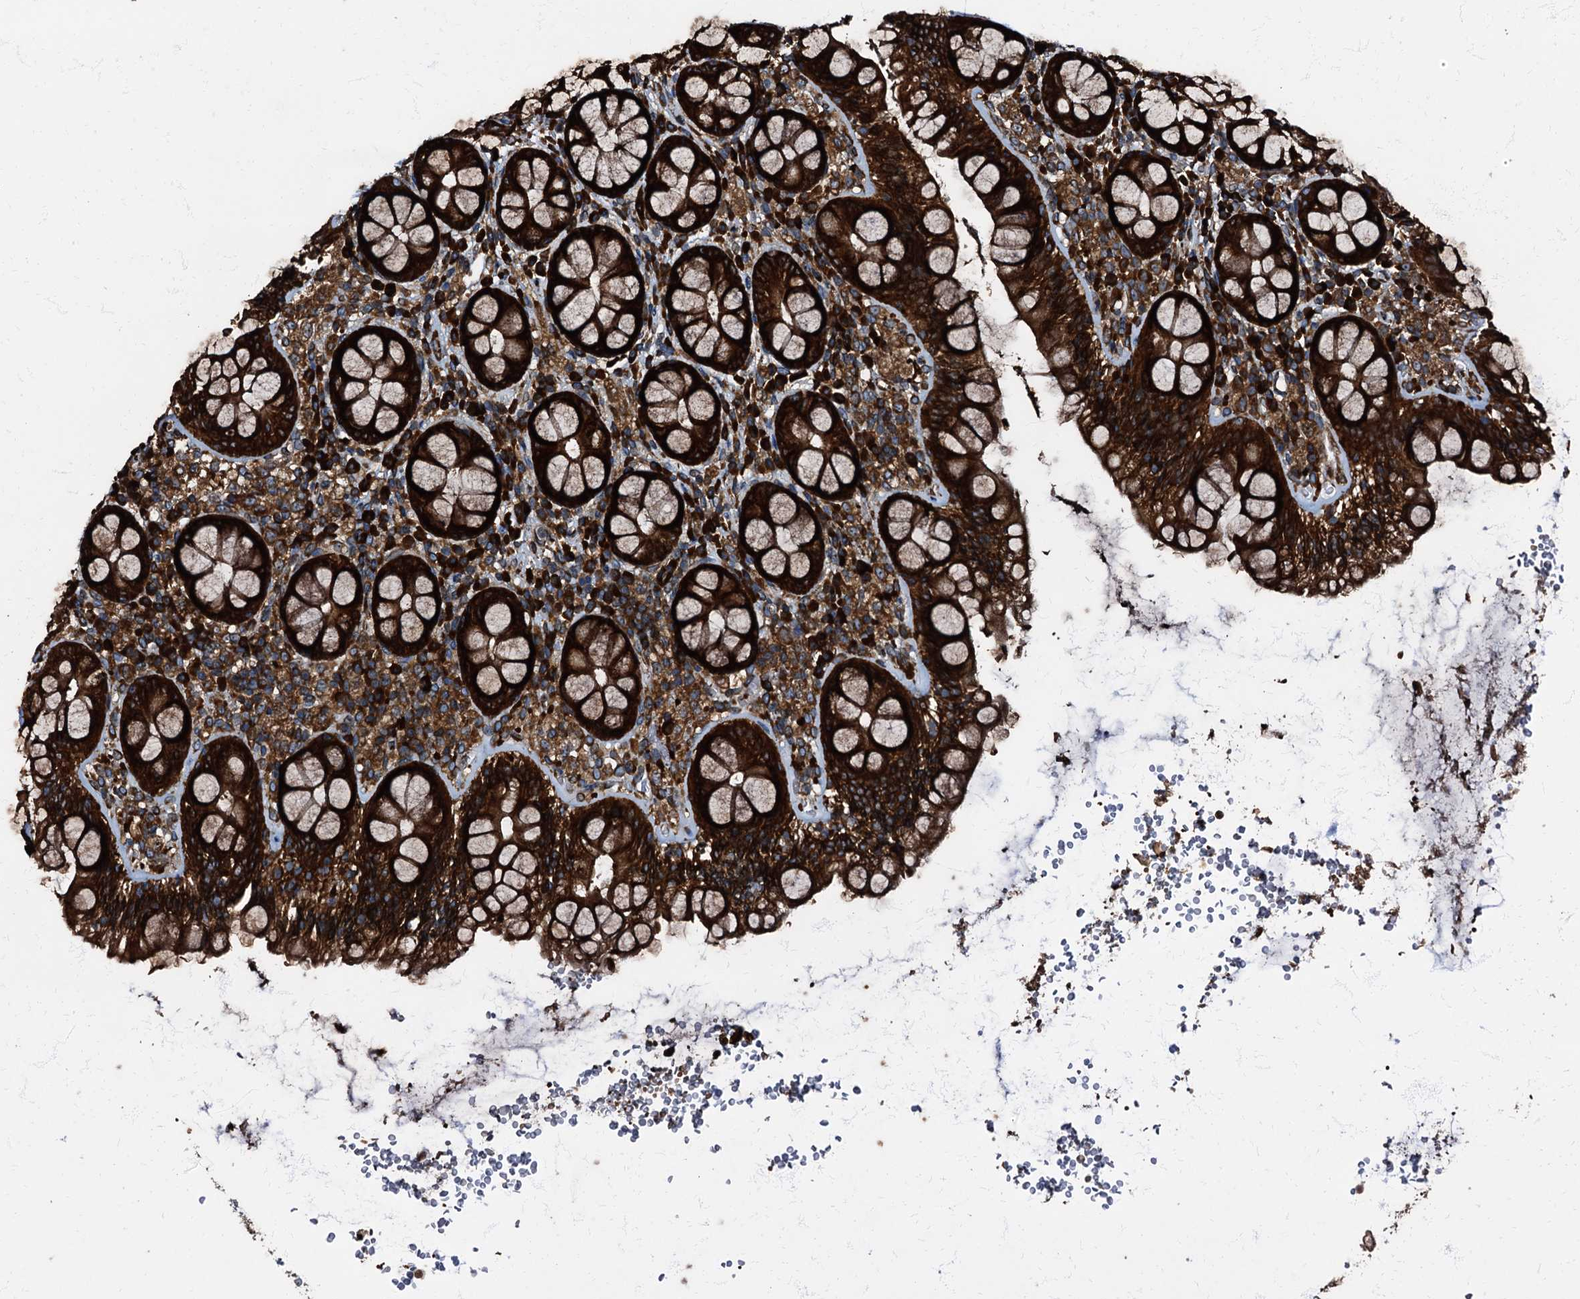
{"staining": {"intensity": "strong", "quantity": ">75%", "location": "cytoplasmic/membranous"}, "tissue": "rectum", "cell_type": "Glandular cells", "image_type": "normal", "snomed": [{"axis": "morphology", "description": "Normal tissue, NOS"}, {"axis": "topography", "description": "Rectum"}], "caption": "High-power microscopy captured an immunohistochemistry micrograph of unremarkable rectum, revealing strong cytoplasmic/membranous positivity in approximately >75% of glandular cells.", "gene": "ATP2C1", "patient": {"sex": "male", "age": 83}}